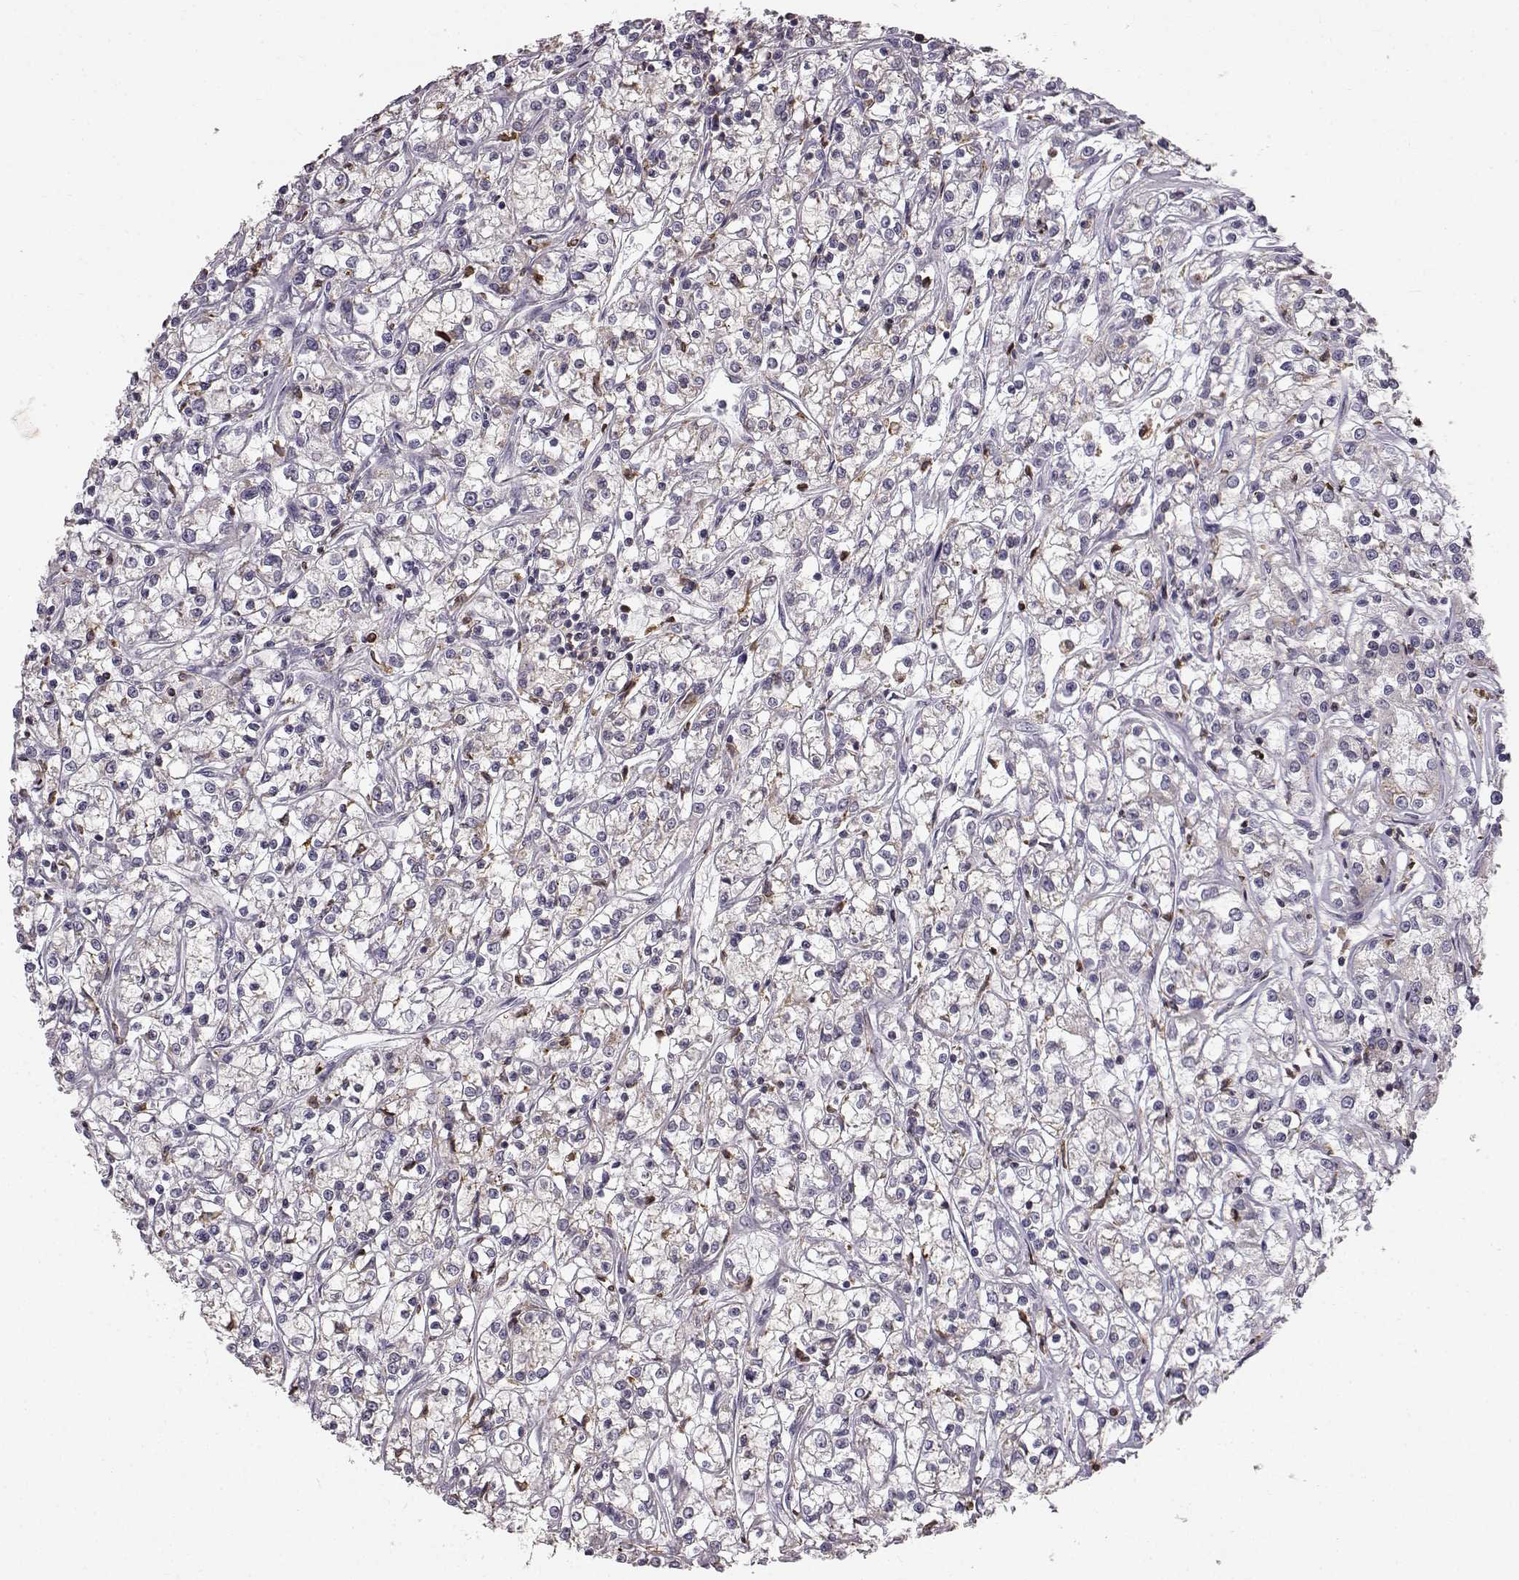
{"staining": {"intensity": "negative", "quantity": "none", "location": "none"}, "tissue": "renal cancer", "cell_type": "Tumor cells", "image_type": "cancer", "snomed": [{"axis": "morphology", "description": "Adenocarcinoma, NOS"}, {"axis": "topography", "description": "Kidney"}], "caption": "Tumor cells are negative for protein expression in human renal adenocarcinoma.", "gene": "SPAG17", "patient": {"sex": "female", "age": 59}}